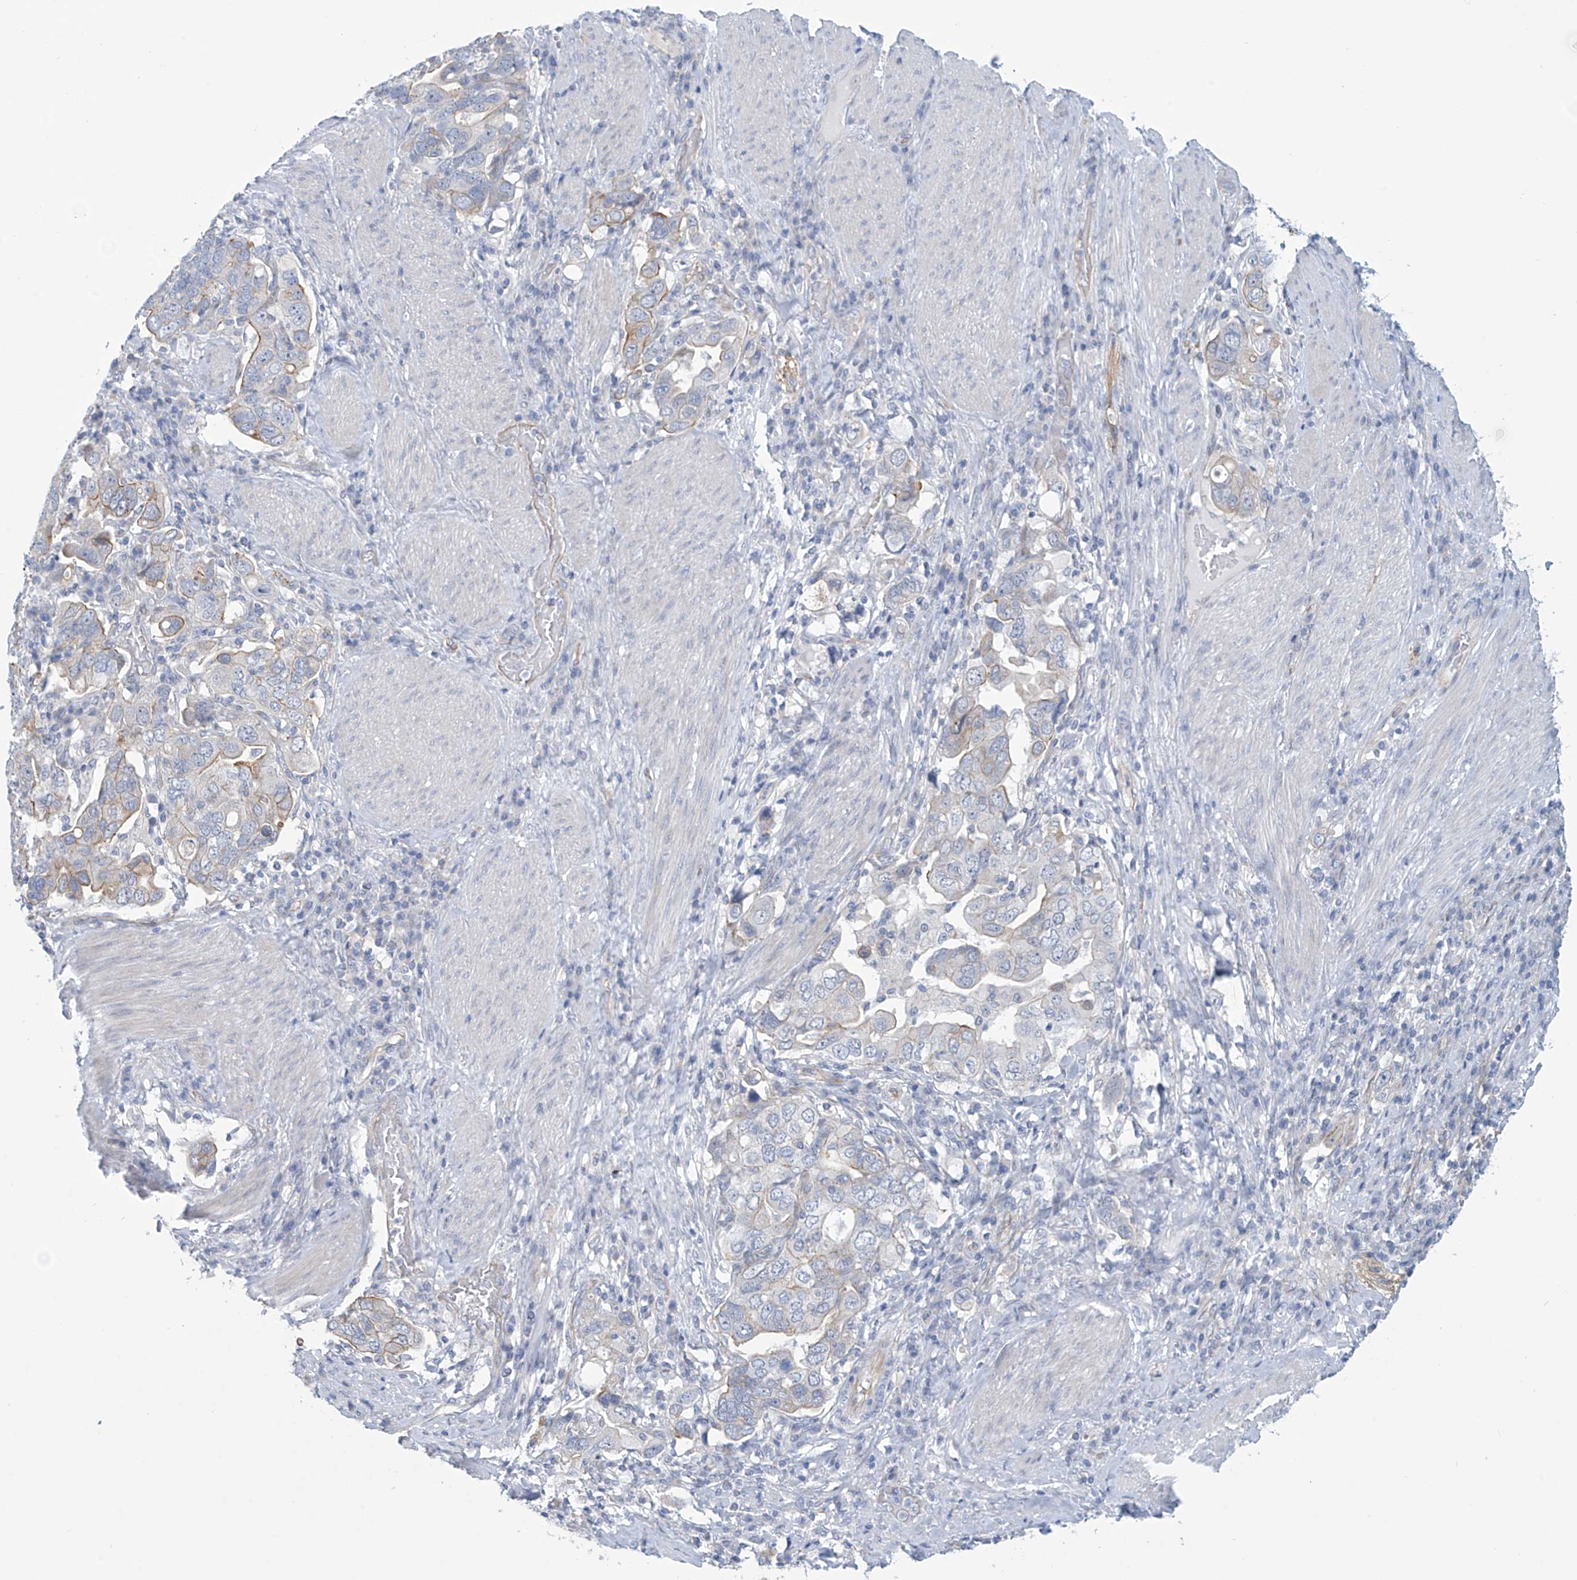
{"staining": {"intensity": "moderate", "quantity": "<25%", "location": "cytoplasmic/membranous"}, "tissue": "stomach cancer", "cell_type": "Tumor cells", "image_type": "cancer", "snomed": [{"axis": "morphology", "description": "Adenocarcinoma, NOS"}, {"axis": "topography", "description": "Stomach, upper"}], "caption": "Stomach cancer tissue shows moderate cytoplasmic/membranous positivity in approximately <25% of tumor cells", "gene": "ABHD13", "patient": {"sex": "male", "age": 62}}